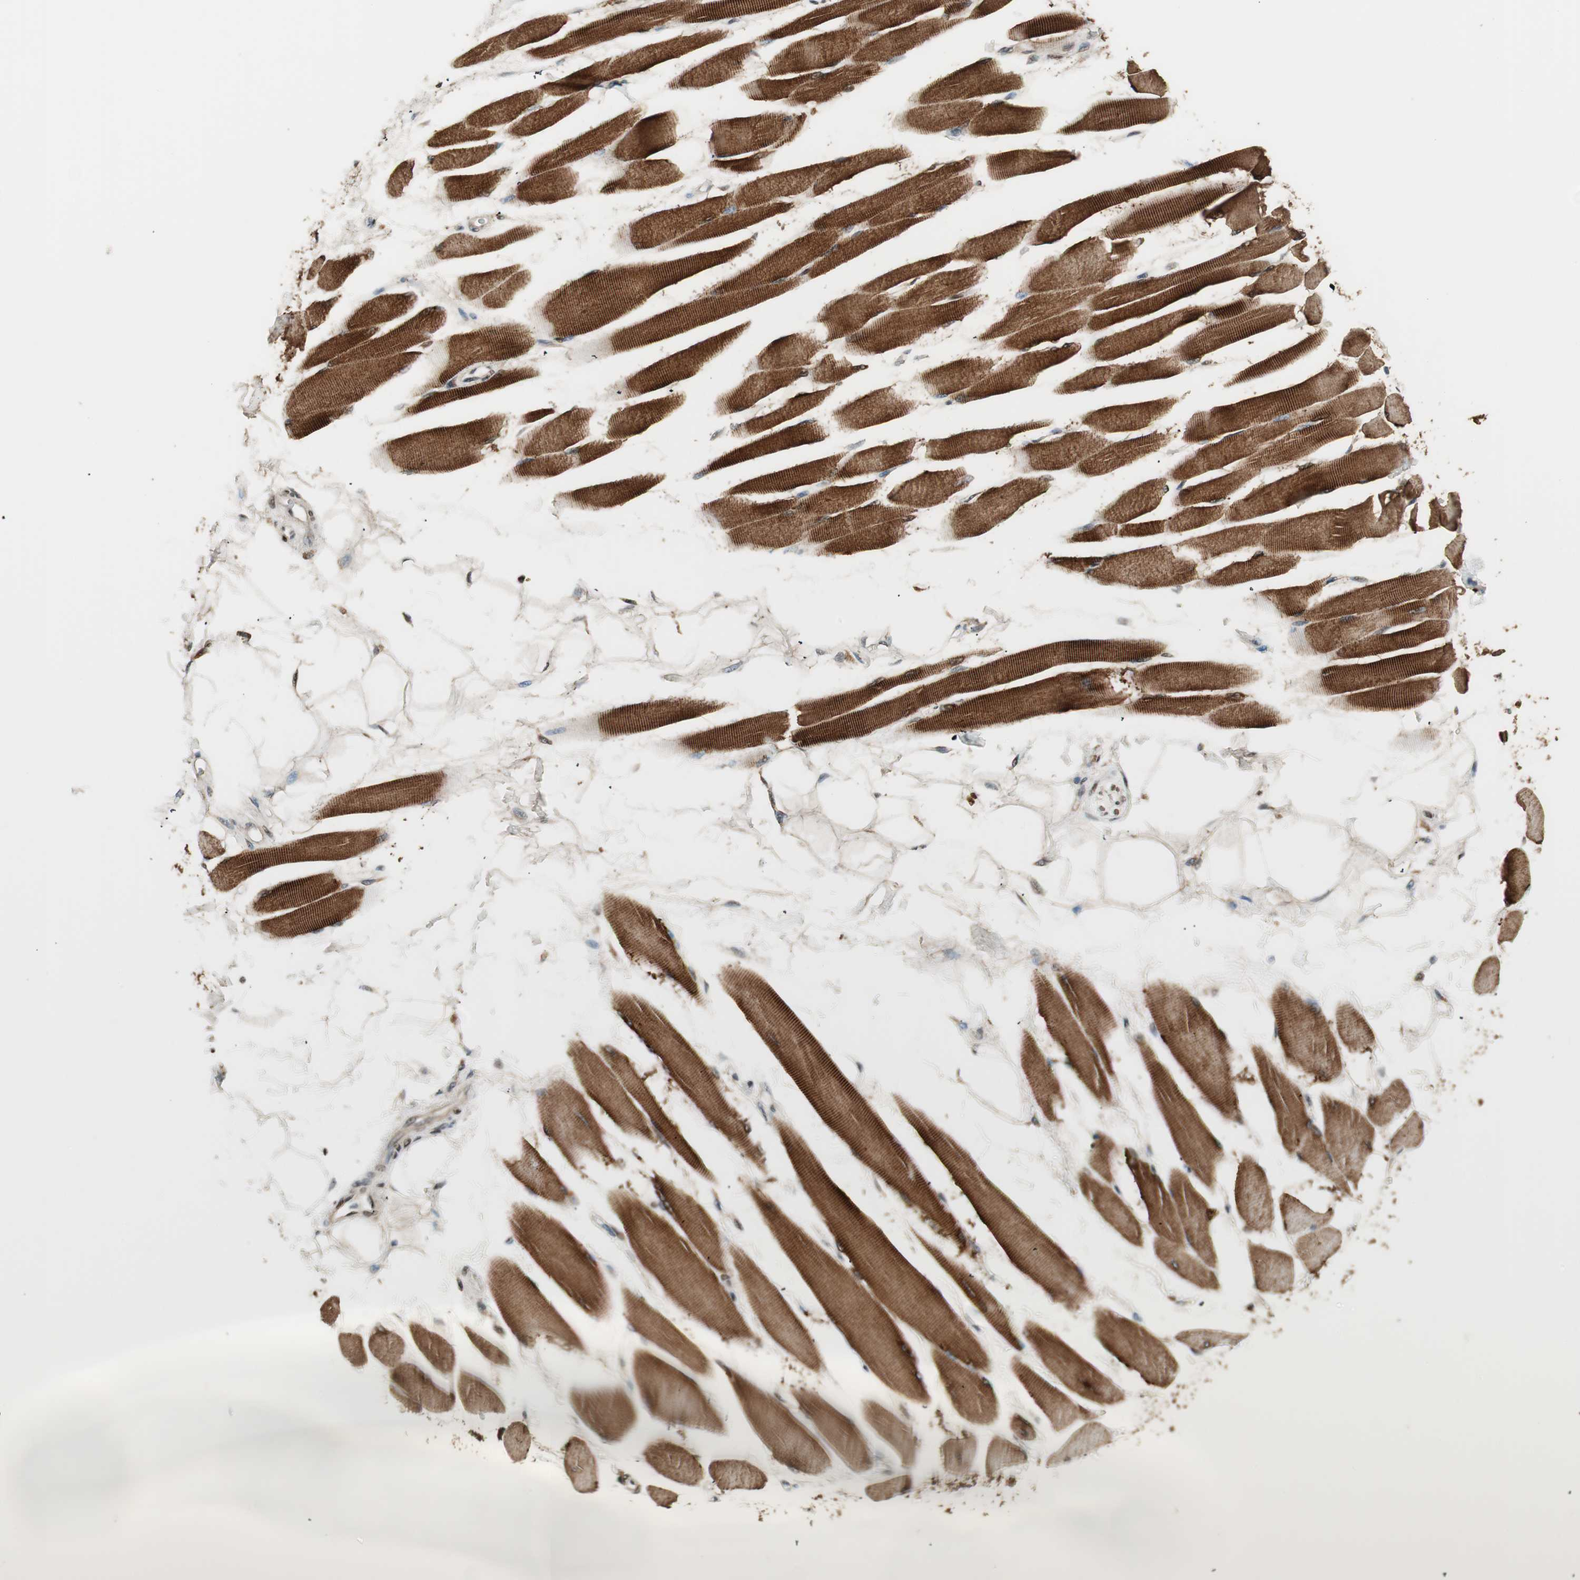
{"staining": {"intensity": "strong", "quantity": ">75%", "location": "cytoplasmic/membranous,nuclear"}, "tissue": "skeletal muscle", "cell_type": "Myocytes", "image_type": "normal", "snomed": [{"axis": "morphology", "description": "Normal tissue, NOS"}, {"axis": "topography", "description": "Skeletal muscle"}, {"axis": "topography", "description": "Peripheral nerve tissue"}], "caption": "Protein staining of unremarkable skeletal muscle reveals strong cytoplasmic/membranous,nuclear expression in about >75% of myocytes.", "gene": "BIN1", "patient": {"sex": "female", "age": 84}}